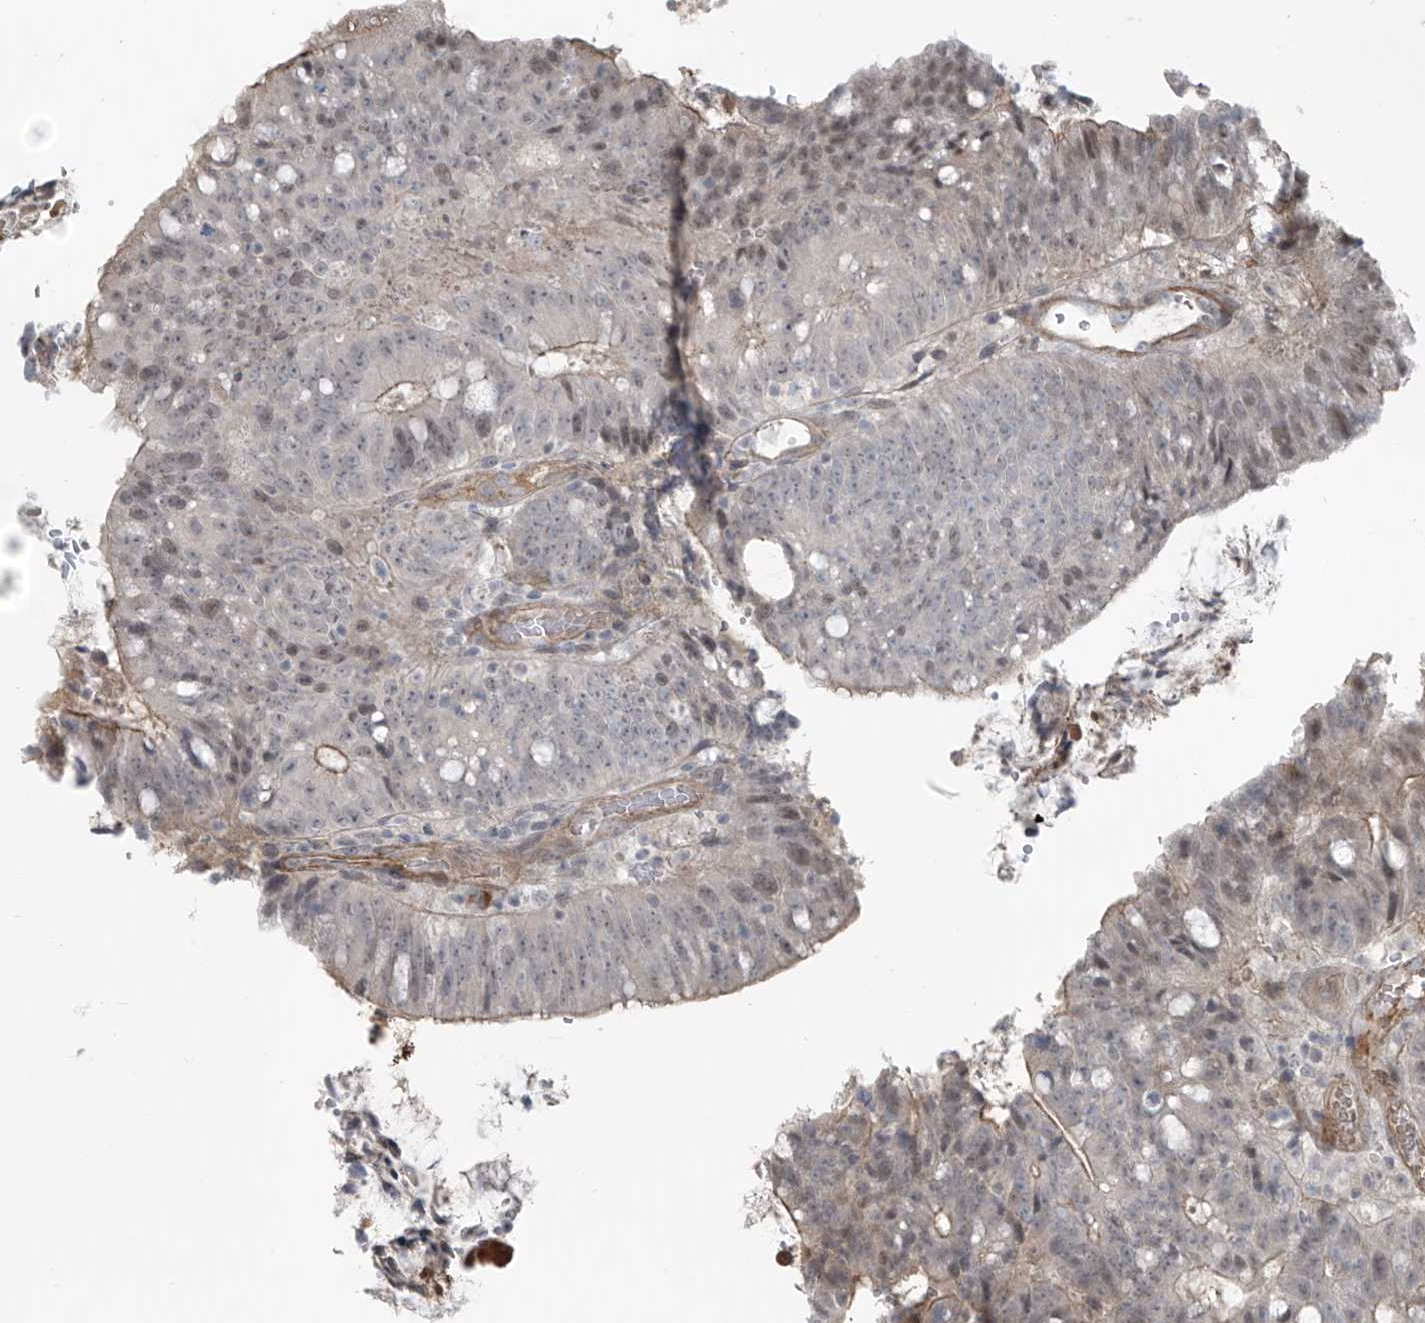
{"staining": {"intensity": "weak", "quantity": "<25%", "location": "cytoplasmic/membranous,nuclear"}, "tissue": "colorectal cancer", "cell_type": "Tumor cells", "image_type": "cancer", "snomed": [{"axis": "morphology", "description": "Adenocarcinoma, NOS"}, {"axis": "topography", "description": "Colon"}], "caption": "A histopathology image of human adenocarcinoma (colorectal) is negative for staining in tumor cells.", "gene": "RASGEF1A", "patient": {"sex": "female", "age": 66}}